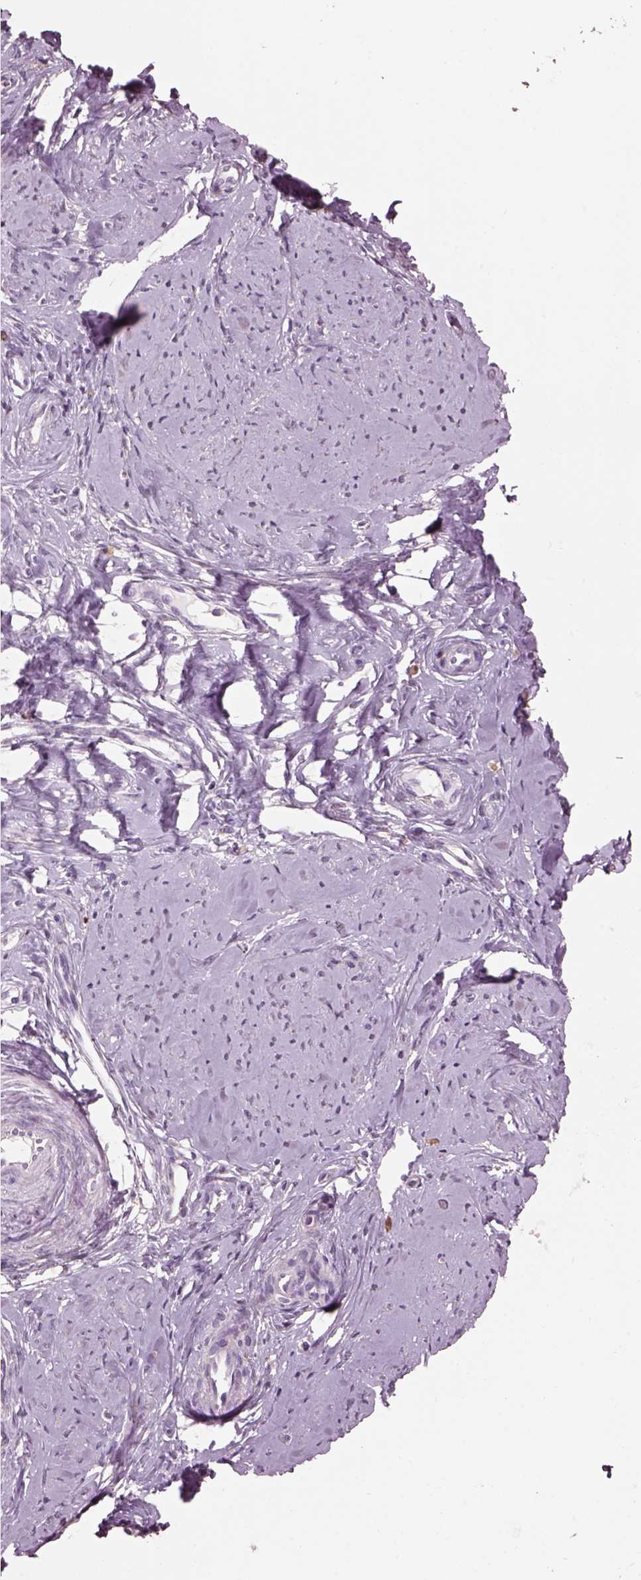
{"staining": {"intensity": "negative", "quantity": "none", "location": "none"}, "tissue": "smooth muscle", "cell_type": "Smooth muscle cells", "image_type": "normal", "snomed": [{"axis": "morphology", "description": "Normal tissue, NOS"}, {"axis": "topography", "description": "Smooth muscle"}], "caption": "High power microscopy photomicrograph of an IHC image of unremarkable smooth muscle, revealing no significant positivity in smooth muscle cells.", "gene": "SRI", "patient": {"sex": "female", "age": 48}}